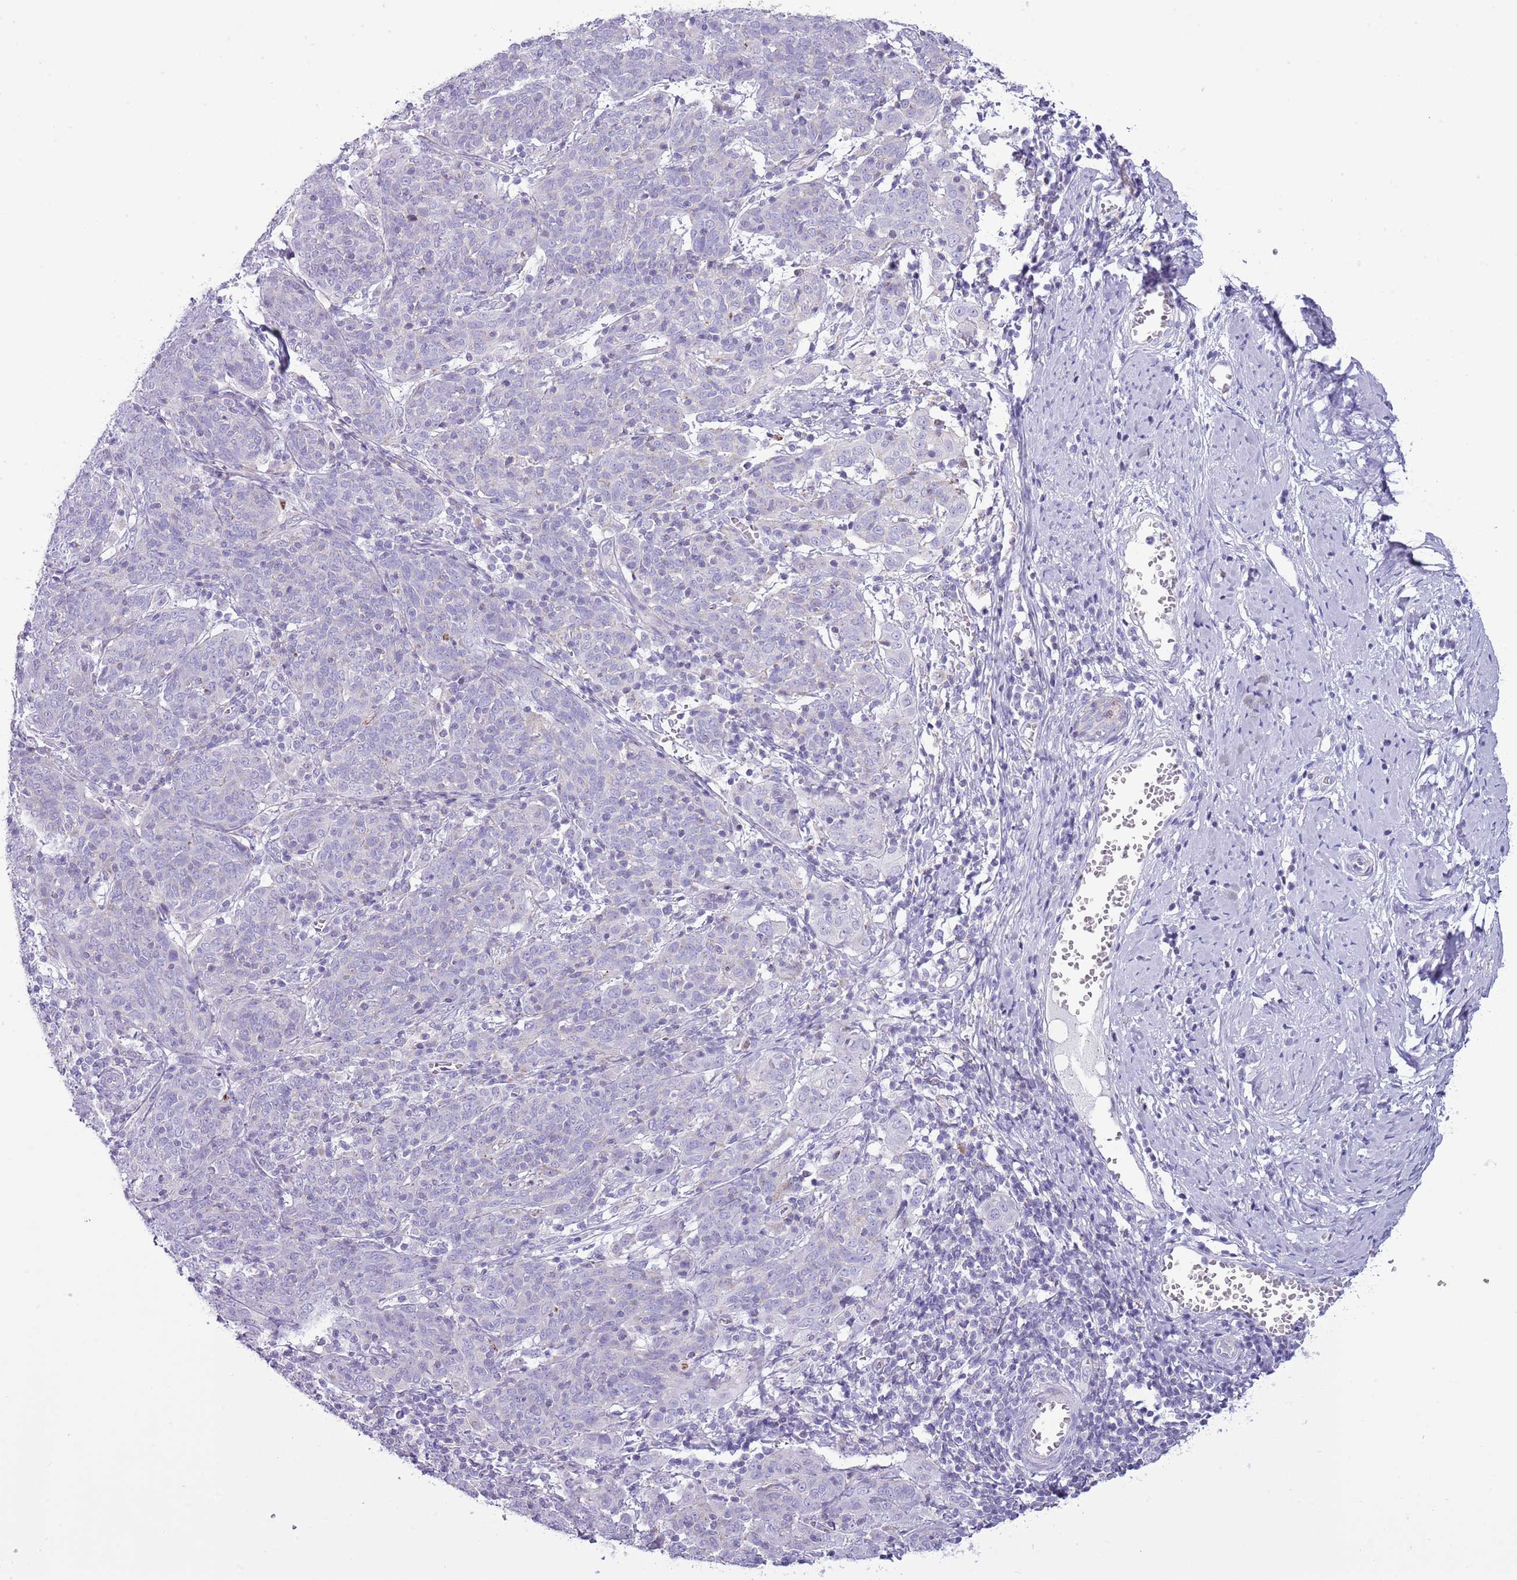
{"staining": {"intensity": "negative", "quantity": "none", "location": "none"}, "tissue": "cervical cancer", "cell_type": "Tumor cells", "image_type": "cancer", "snomed": [{"axis": "morphology", "description": "Squamous cell carcinoma, NOS"}, {"axis": "topography", "description": "Cervix"}], "caption": "Protein analysis of cervical cancer (squamous cell carcinoma) displays no significant positivity in tumor cells.", "gene": "SLC23A1", "patient": {"sex": "female", "age": 67}}